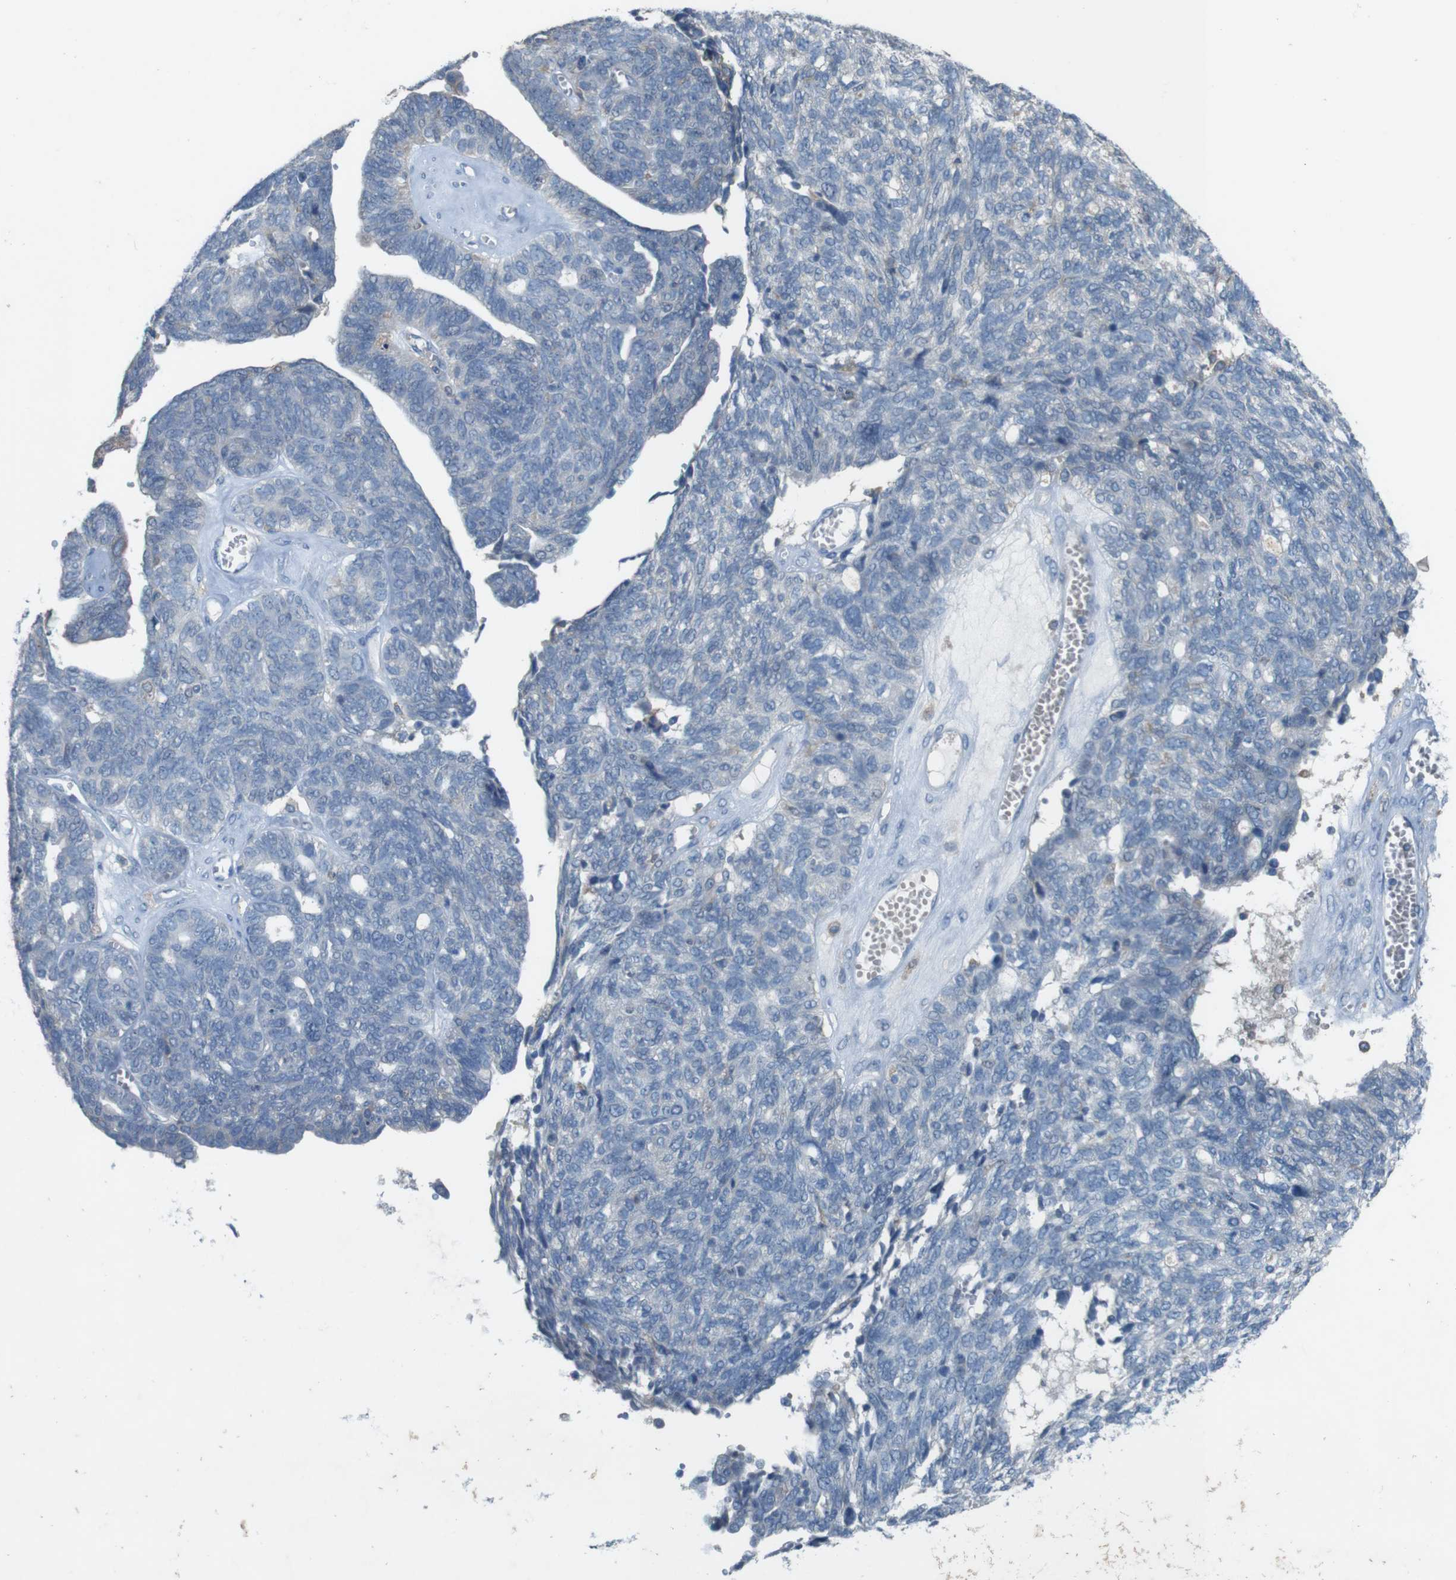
{"staining": {"intensity": "negative", "quantity": "none", "location": "none"}, "tissue": "ovarian cancer", "cell_type": "Tumor cells", "image_type": "cancer", "snomed": [{"axis": "morphology", "description": "Cystadenocarcinoma, serous, NOS"}, {"axis": "topography", "description": "Ovary"}], "caption": "A micrograph of human ovarian serous cystadenocarcinoma is negative for staining in tumor cells.", "gene": "MOGAT3", "patient": {"sex": "female", "age": 79}}